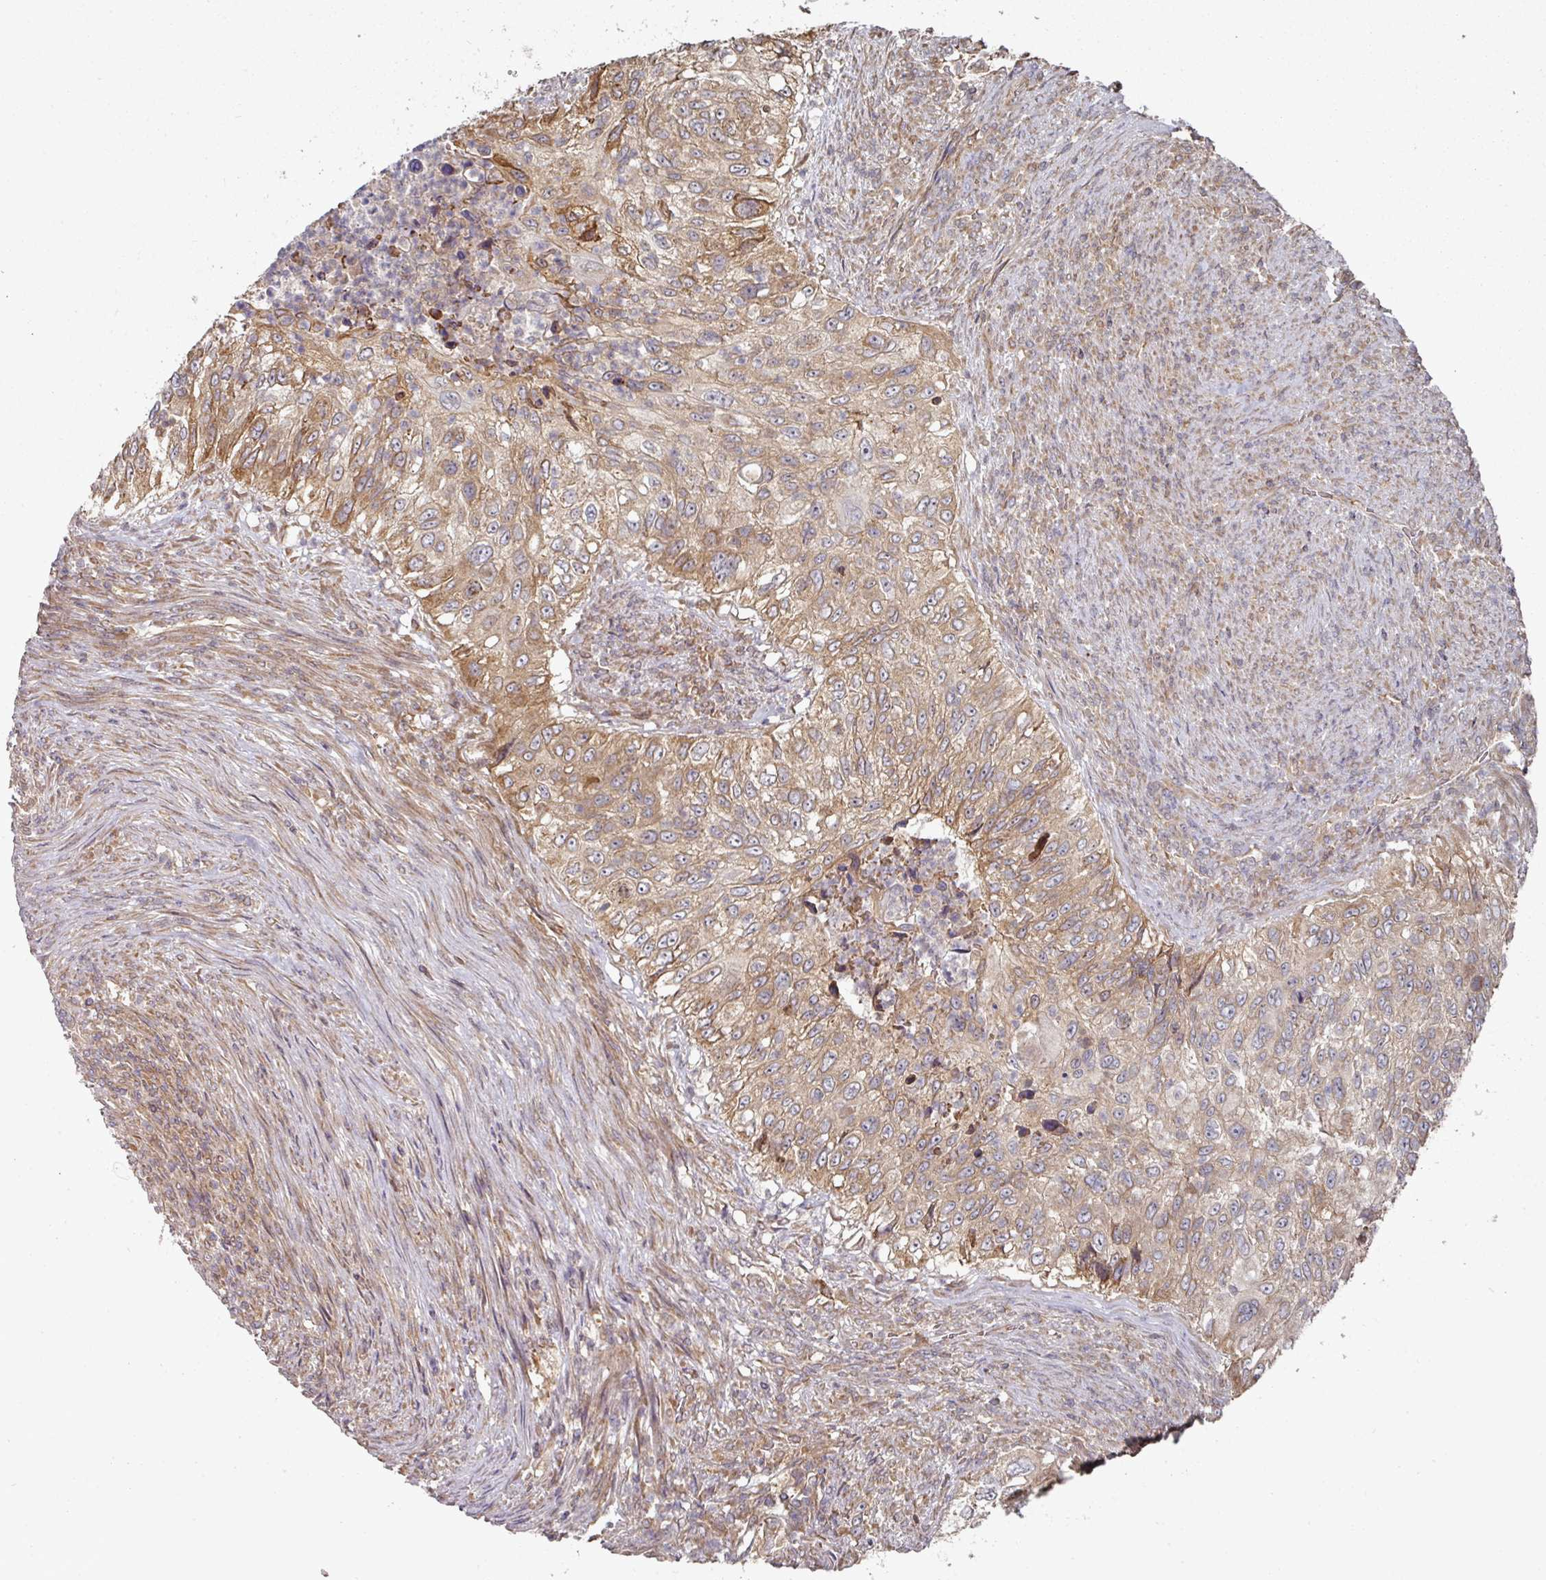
{"staining": {"intensity": "moderate", "quantity": ">75%", "location": "cytoplasmic/membranous"}, "tissue": "urothelial cancer", "cell_type": "Tumor cells", "image_type": "cancer", "snomed": [{"axis": "morphology", "description": "Urothelial carcinoma, High grade"}, {"axis": "topography", "description": "Urinary bladder"}], "caption": "DAB (3,3'-diaminobenzidine) immunohistochemical staining of urothelial cancer shows moderate cytoplasmic/membranous protein staining in approximately >75% of tumor cells.", "gene": "CEP95", "patient": {"sex": "female", "age": 60}}